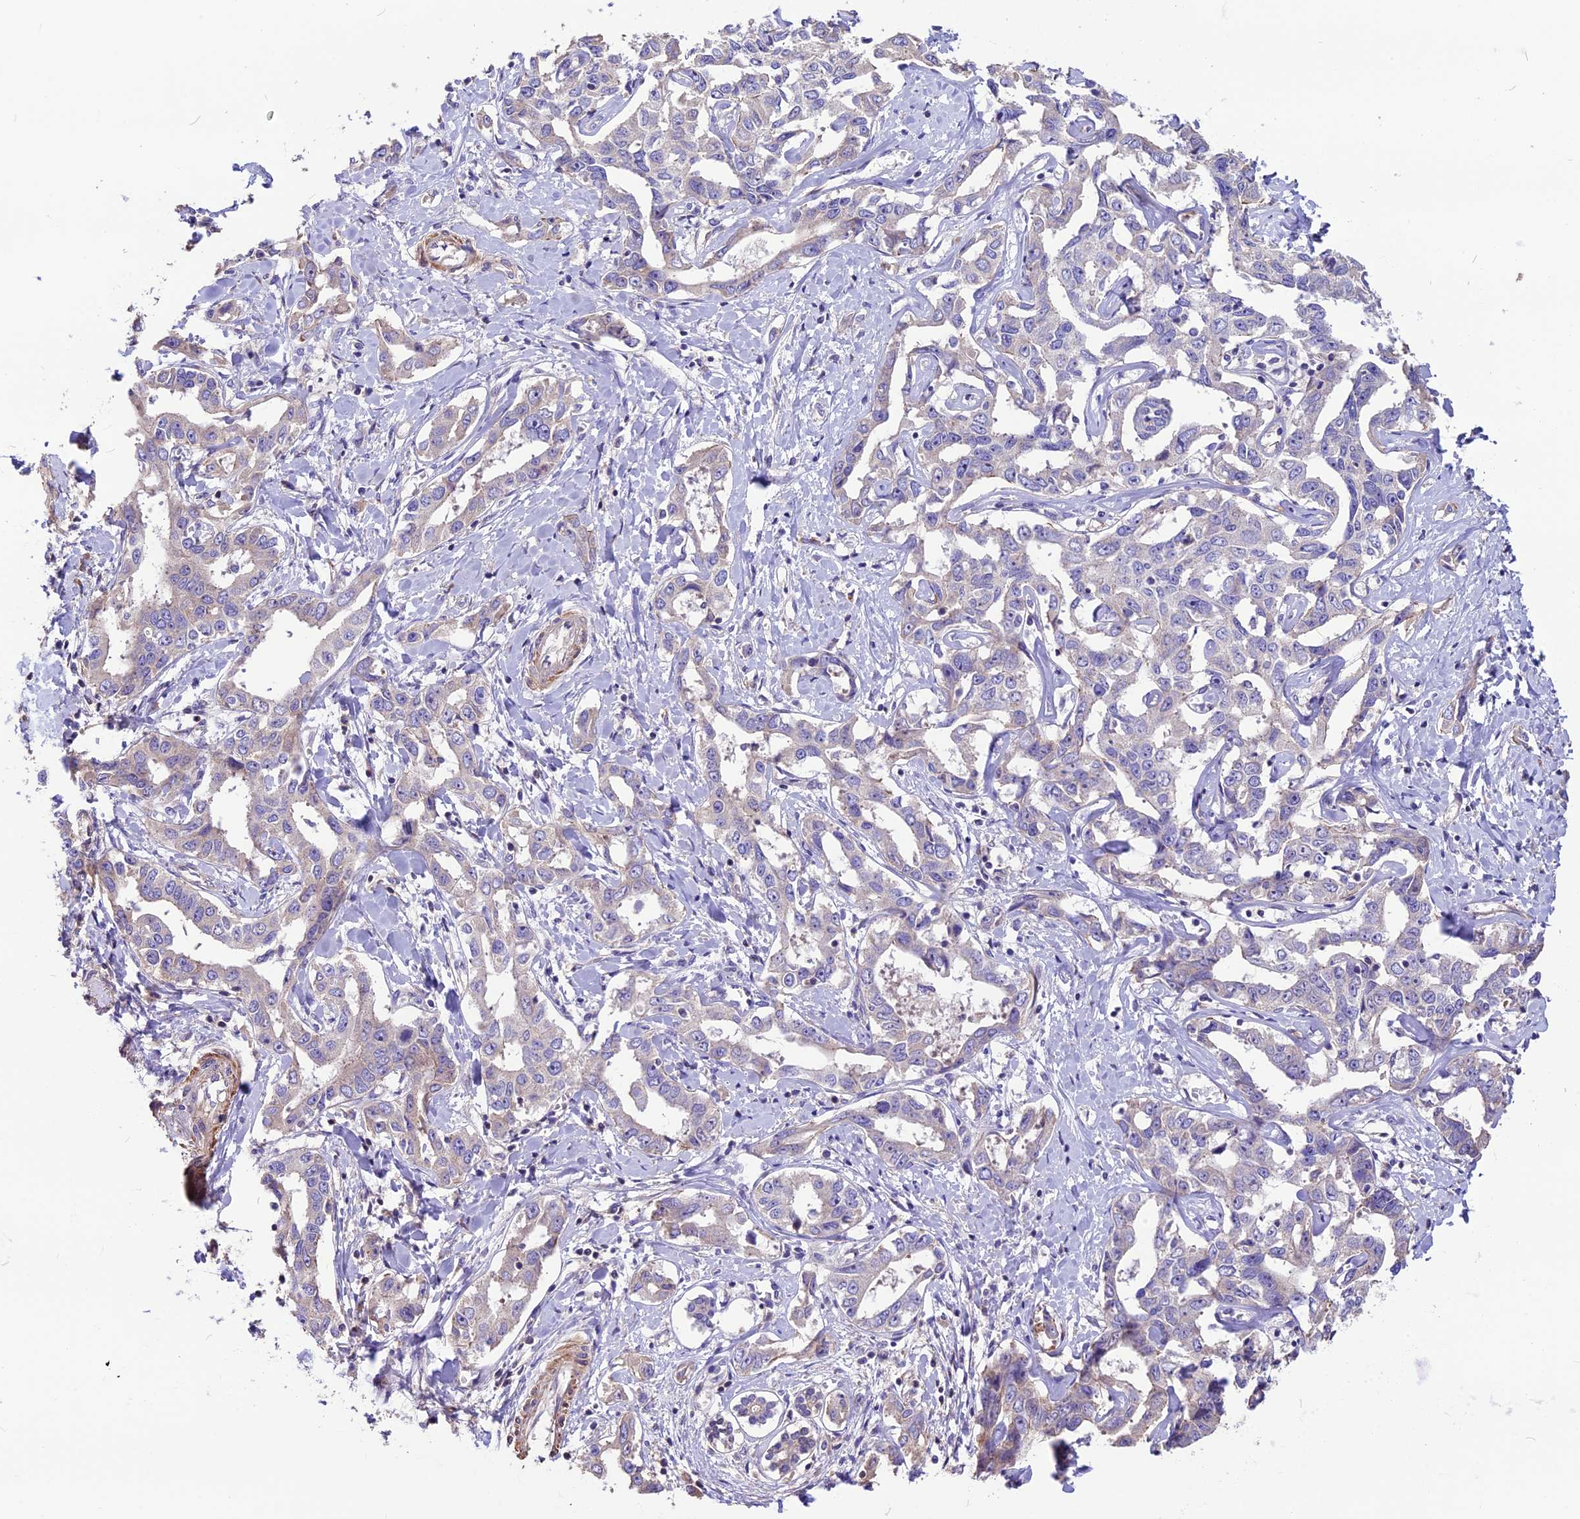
{"staining": {"intensity": "weak", "quantity": "<25%", "location": "cytoplasmic/membranous"}, "tissue": "liver cancer", "cell_type": "Tumor cells", "image_type": "cancer", "snomed": [{"axis": "morphology", "description": "Cholangiocarcinoma"}, {"axis": "topography", "description": "Liver"}], "caption": "Immunohistochemistry image of neoplastic tissue: human liver cholangiocarcinoma stained with DAB displays no significant protein expression in tumor cells.", "gene": "ANO3", "patient": {"sex": "male", "age": 59}}